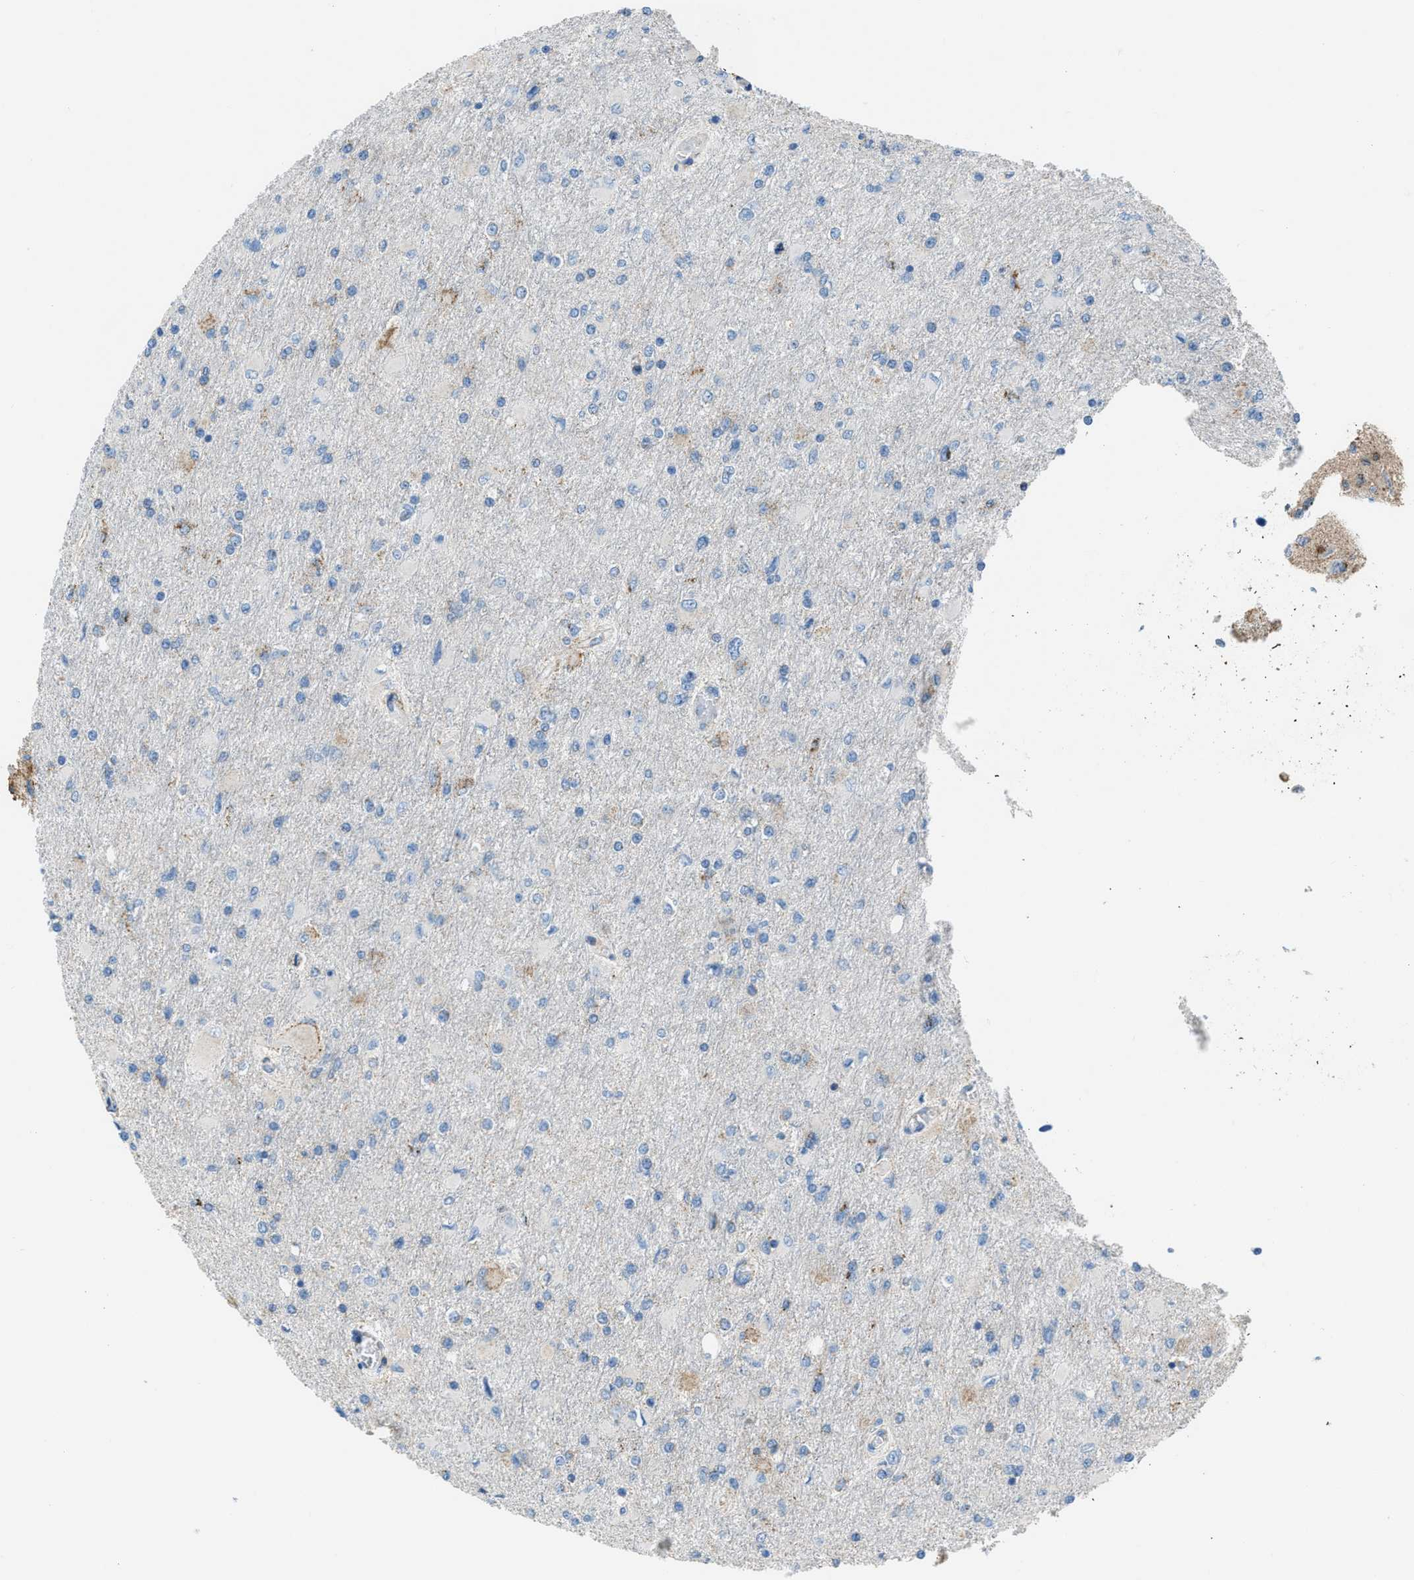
{"staining": {"intensity": "moderate", "quantity": "<25%", "location": "cytoplasmic/membranous"}, "tissue": "glioma", "cell_type": "Tumor cells", "image_type": "cancer", "snomed": [{"axis": "morphology", "description": "Glioma, malignant, High grade"}, {"axis": "topography", "description": "Cerebral cortex"}], "caption": "There is low levels of moderate cytoplasmic/membranous positivity in tumor cells of glioma, as demonstrated by immunohistochemical staining (brown color).", "gene": "SMIM20", "patient": {"sex": "female", "age": 36}}